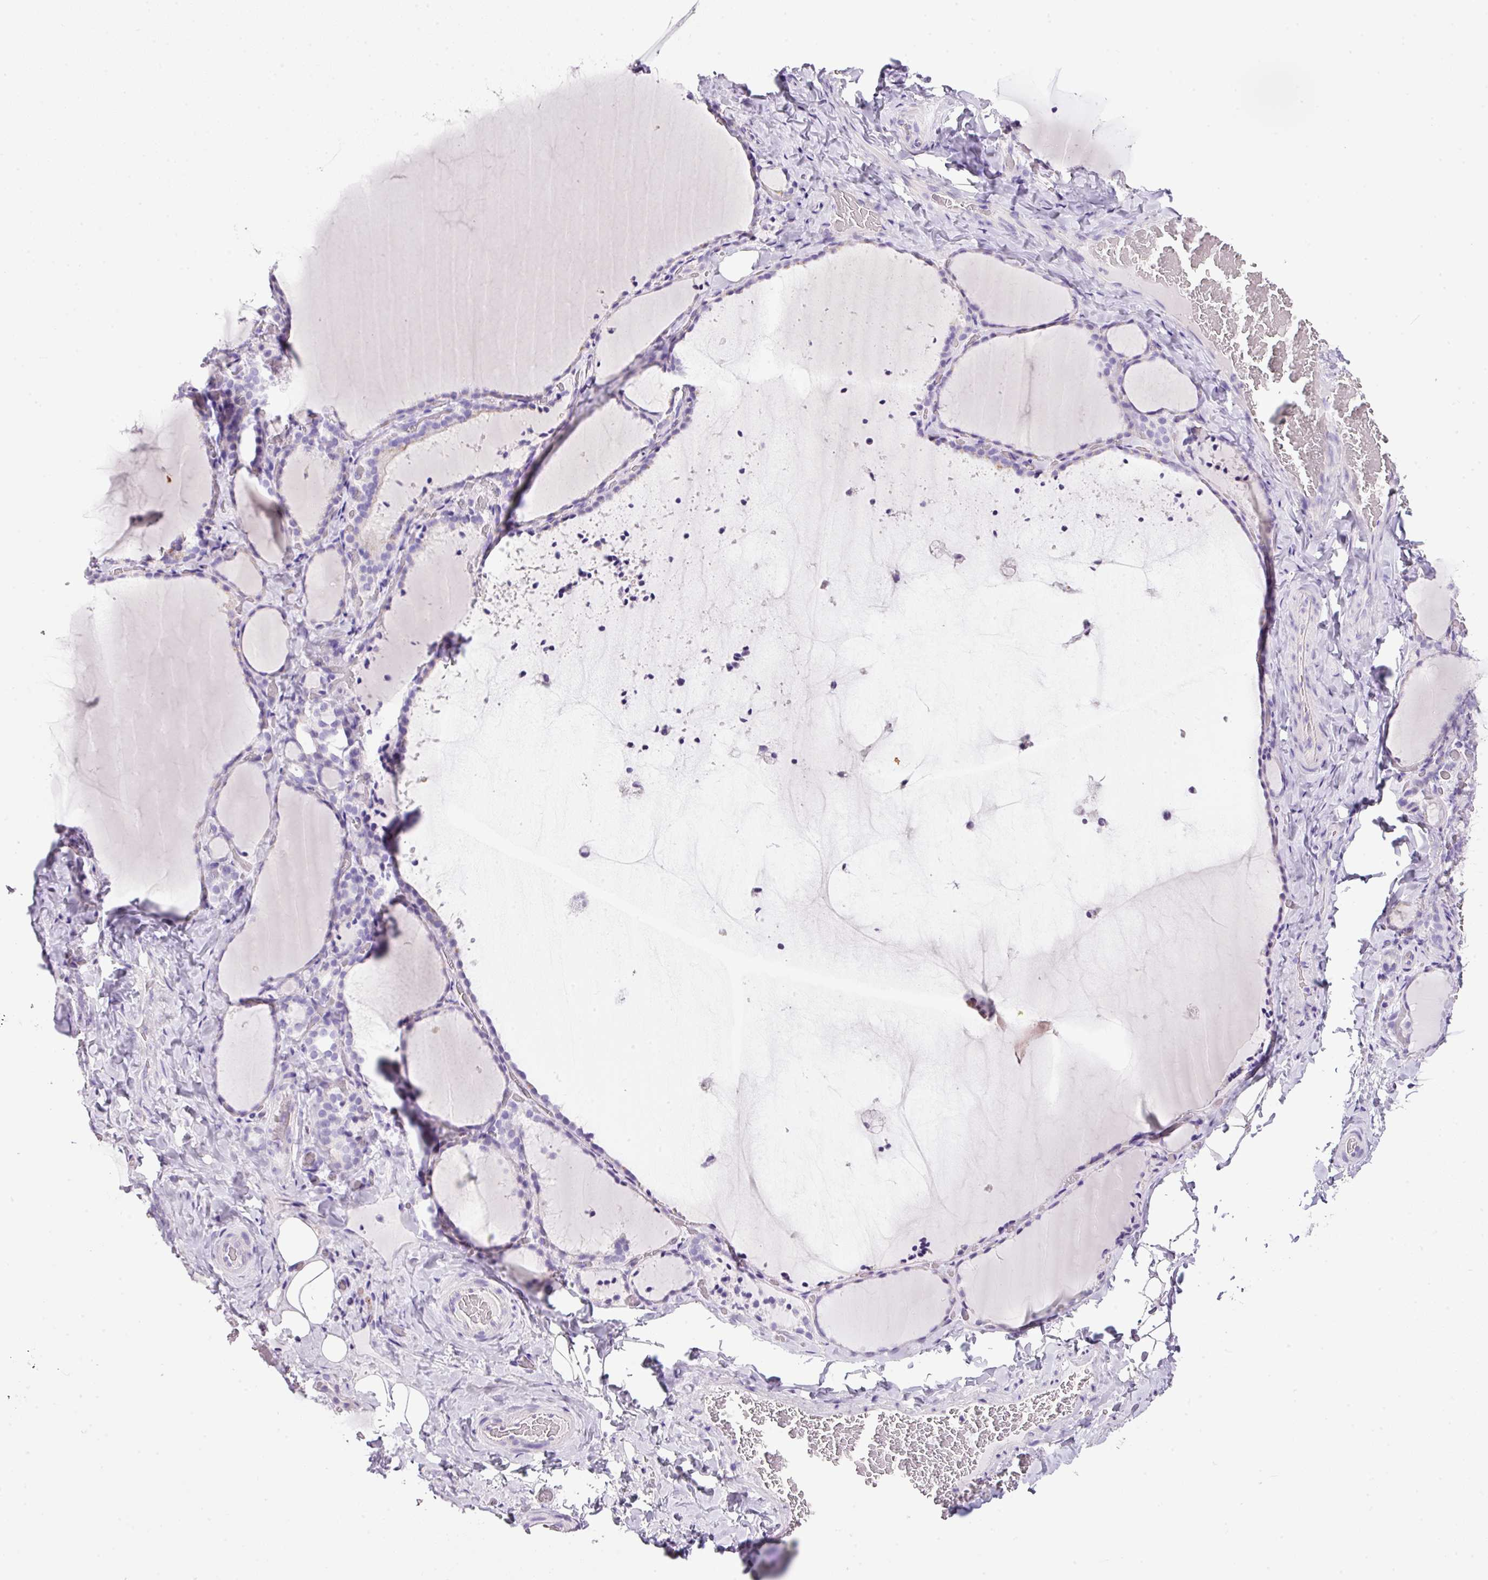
{"staining": {"intensity": "negative", "quantity": "none", "location": "none"}, "tissue": "thyroid gland", "cell_type": "Glandular cells", "image_type": "normal", "snomed": [{"axis": "morphology", "description": "Normal tissue, NOS"}, {"axis": "topography", "description": "Thyroid gland"}], "caption": "IHC of normal thyroid gland displays no expression in glandular cells.", "gene": "BSND", "patient": {"sex": "female", "age": 22}}